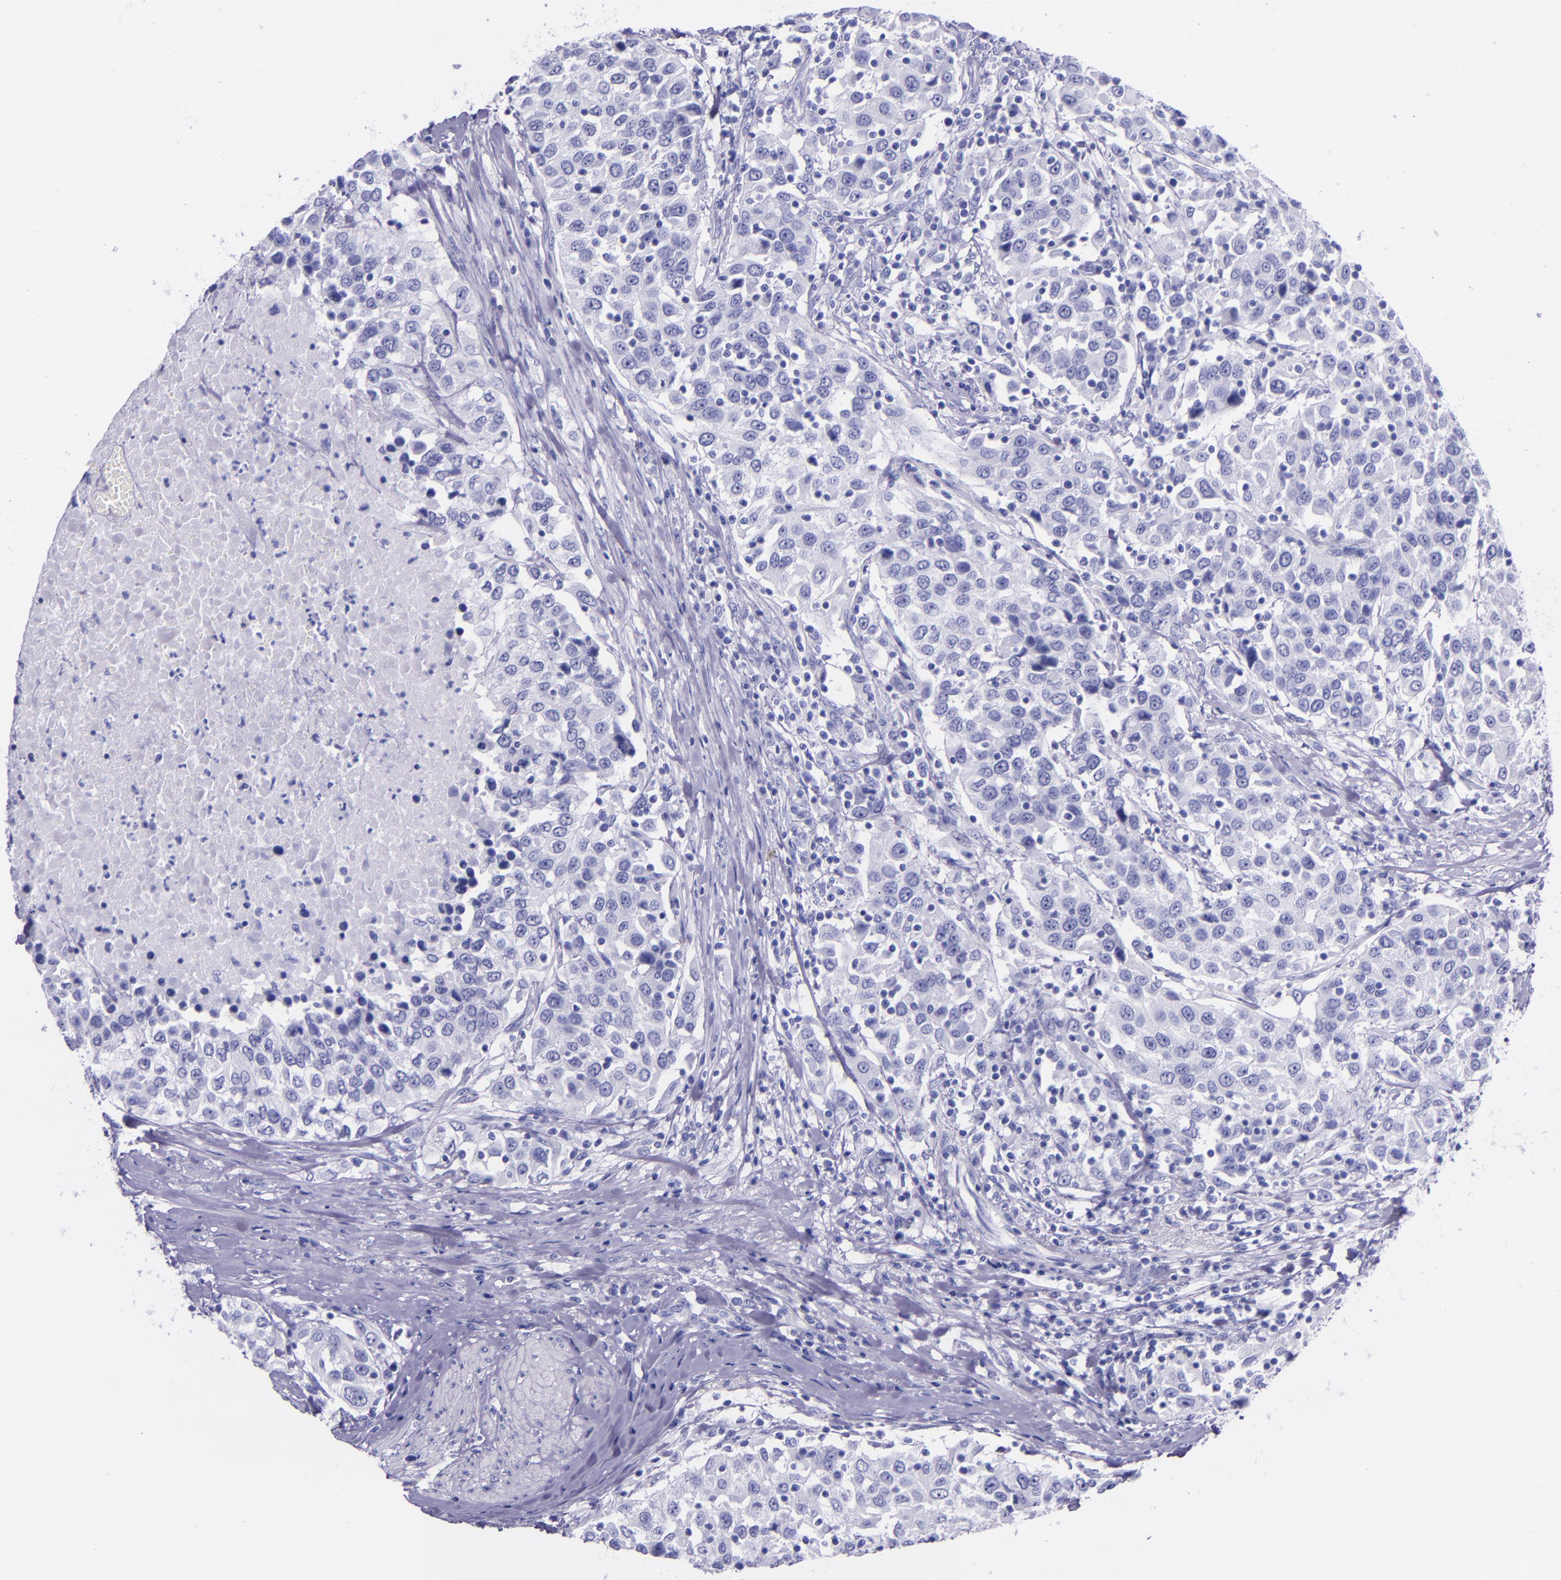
{"staining": {"intensity": "negative", "quantity": "none", "location": "none"}, "tissue": "urothelial cancer", "cell_type": "Tumor cells", "image_type": "cancer", "snomed": [{"axis": "morphology", "description": "Urothelial carcinoma, High grade"}, {"axis": "topography", "description": "Urinary bladder"}], "caption": "Immunohistochemistry micrograph of neoplastic tissue: human high-grade urothelial carcinoma stained with DAB (3,3'-diaminobenzidine) reveals no significant protein expression in tumor cells.", "gene": "MBP", "patient": {"sex": "female", "age": 80}}